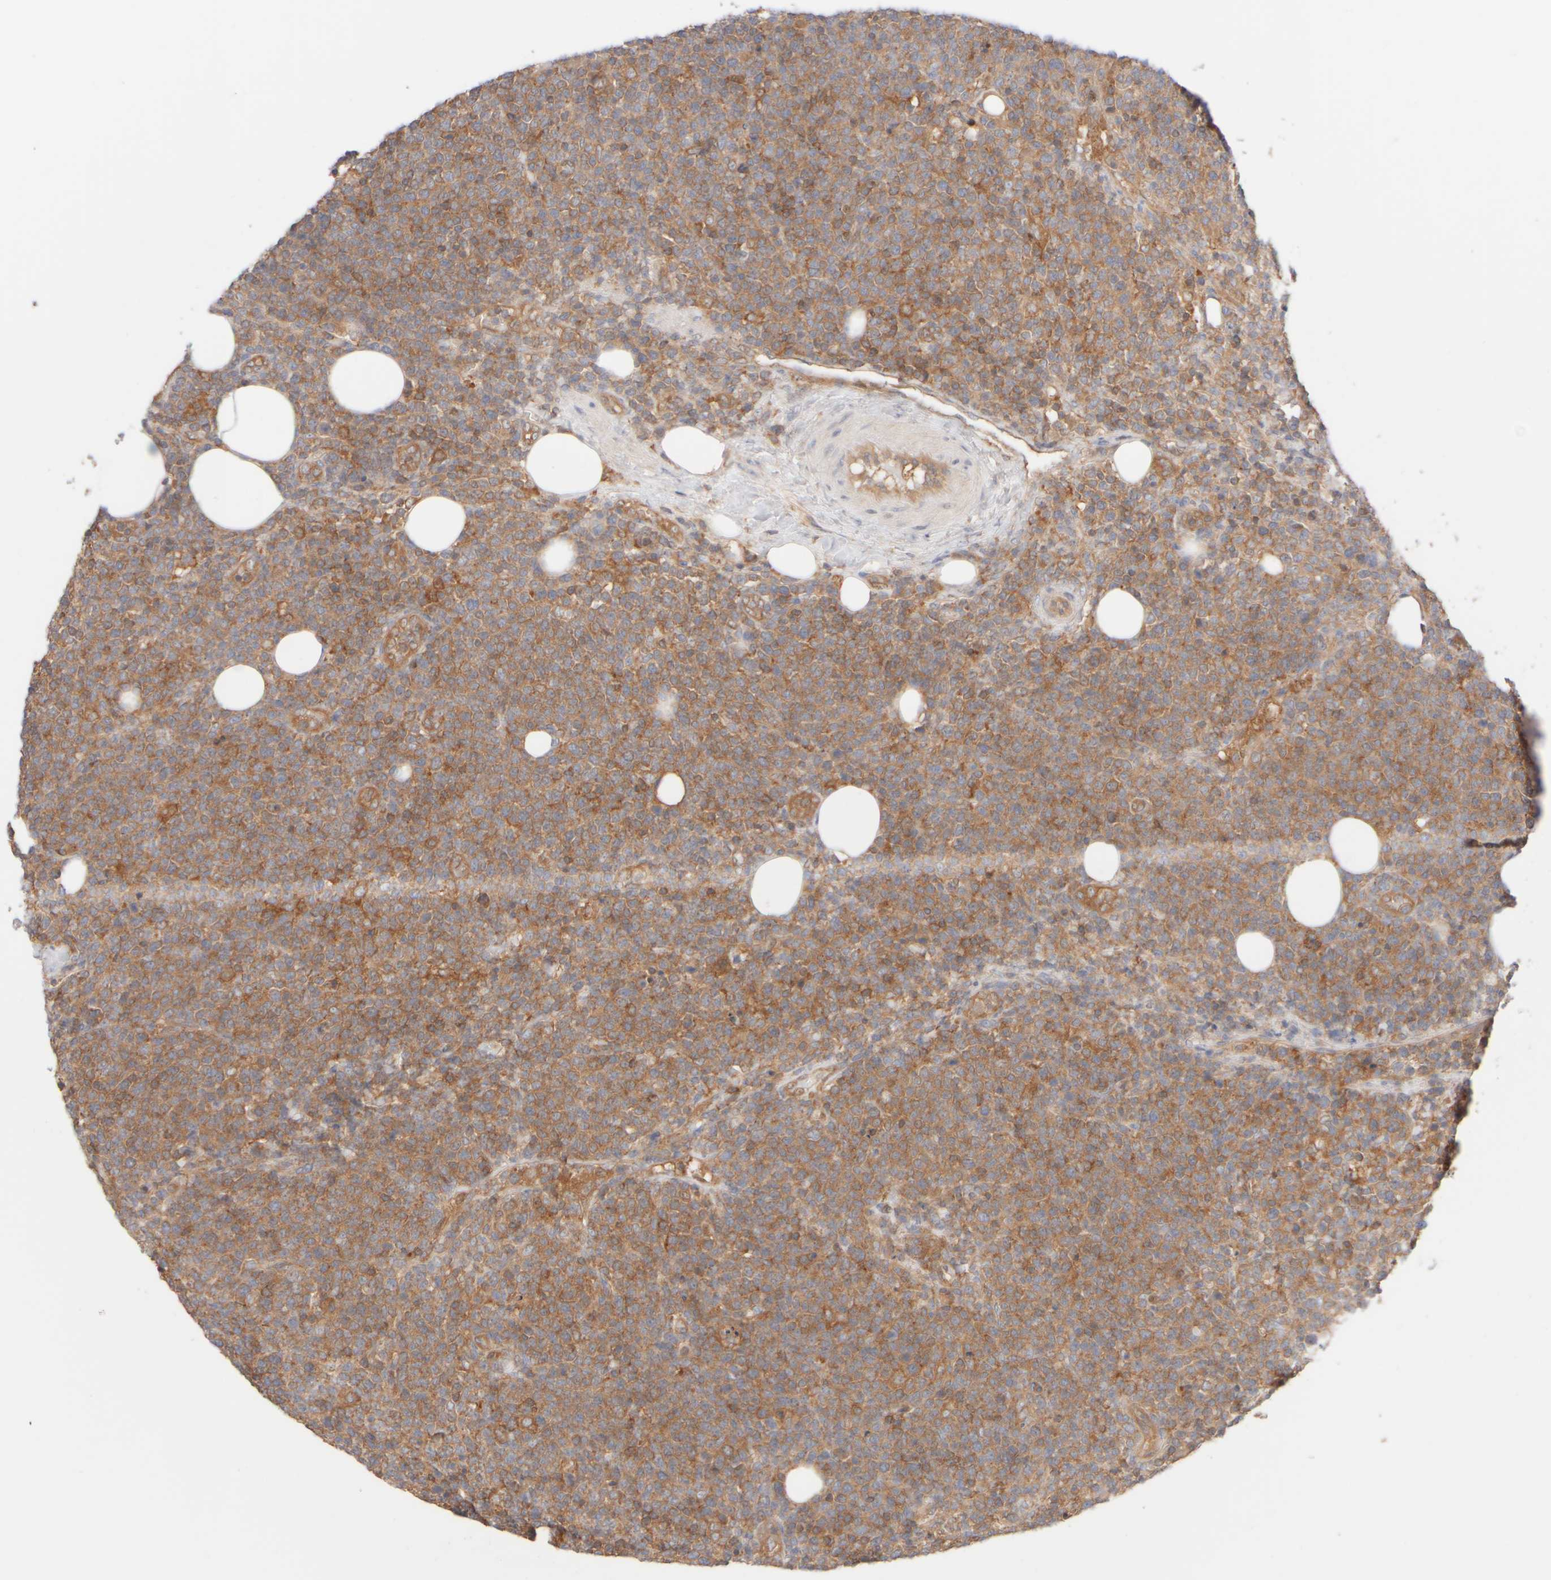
{"staining": {"intensity": "moderate", "quantity": ">75%", "location": "cytoplasmic/membranous"}, "tissue": "lymphoma", "cell_type": "Tumor cells", "image_type": "cancer", "snomed": [{"axis": "morphology", "description": "Malignant lymphoma, non-Hodgkin's type, High grade"}, {"axis": "topography", "description": "Lymph node"}], "caption": "Malignant lymphoma, non-Hodgkin's type (high-grade) stained with a protein marker exhibits moderate staining in tumor cells.", "gene": "RABEP1", "patient": {"sex": "male", "age": 61}}